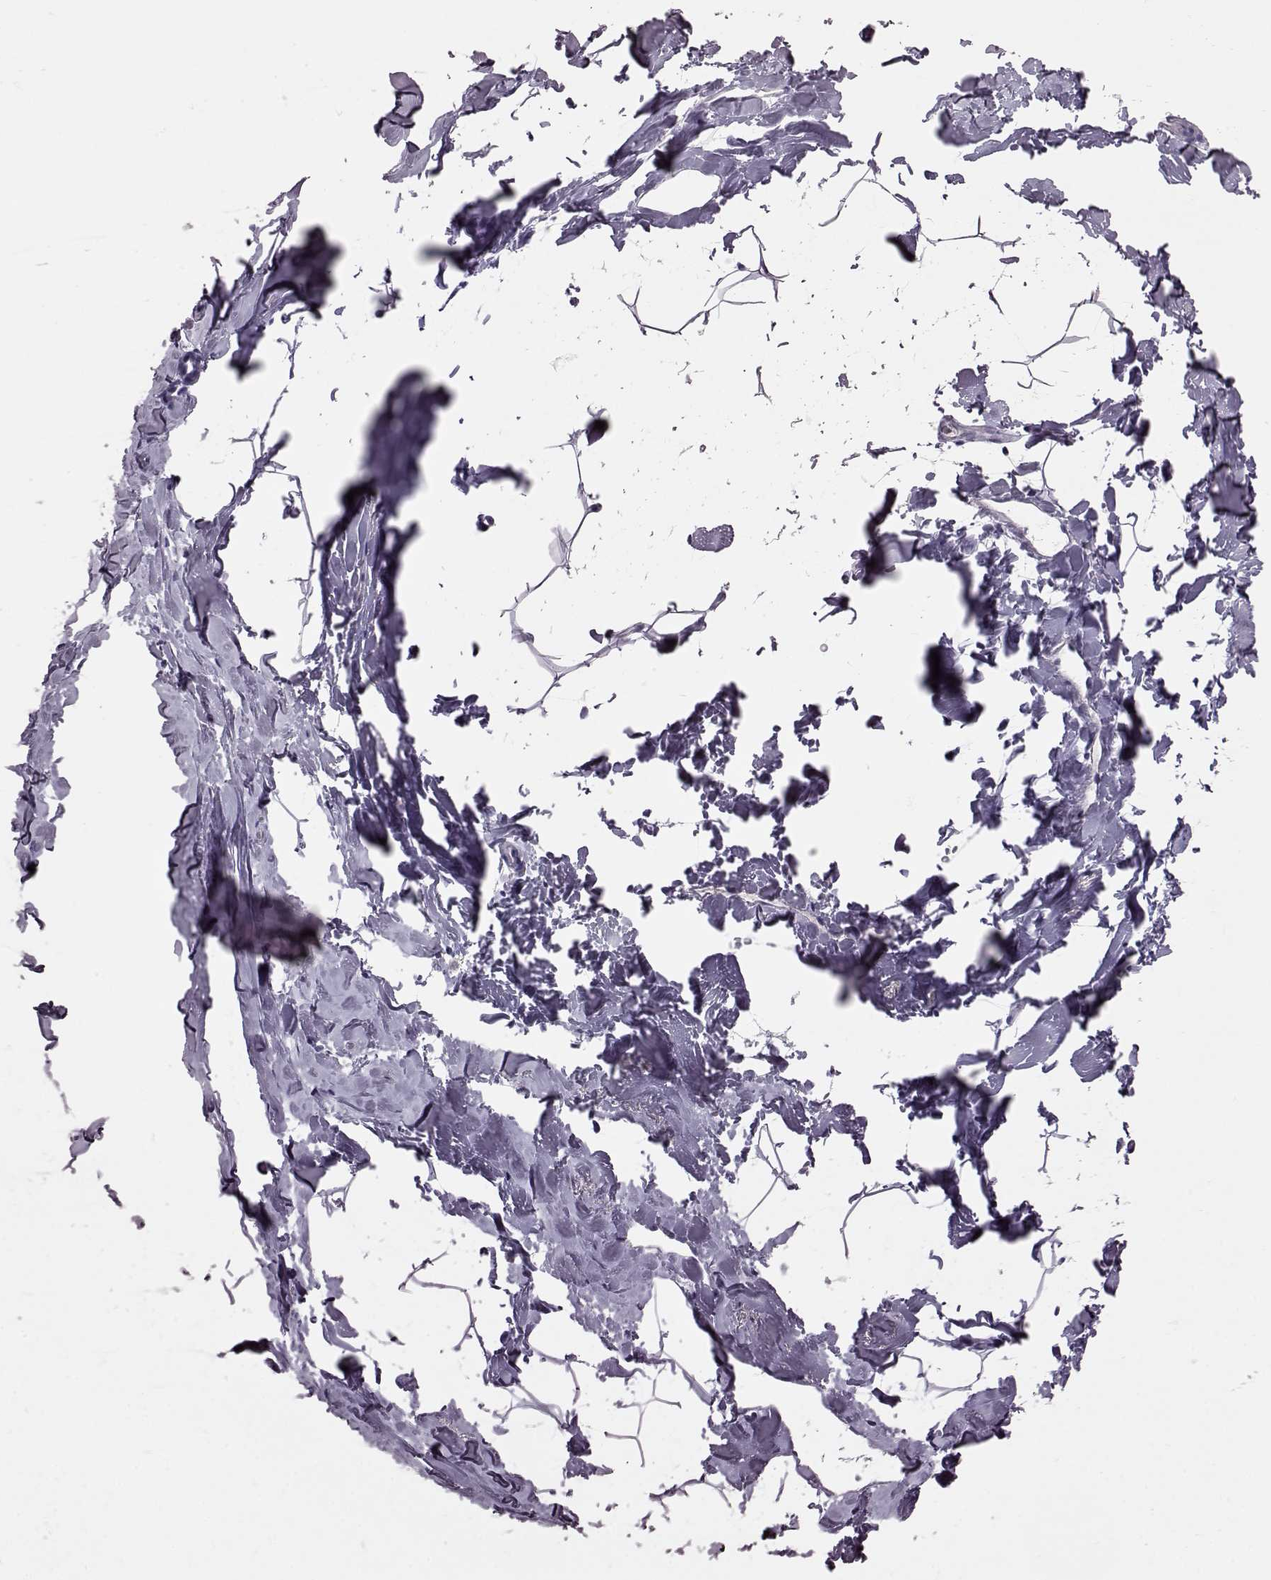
{"staining": {"intensity": "negative", "quantity": "none", "location": "none"}, "tissue": "breast", "cell_type": "Adipocytes", "image_type": "normal", "snomed": [{"axis": "morphology", "description": "Normal tissue, NOS"}, {"axis": "topography", "description": "Breast"}], "caption": "IHC image of benign breast: human breast stained with DAB reveals no significant protein positivity in adipocytes.", "gene": "RIMS2", "patient": {"sex": "female", "age": 32}}